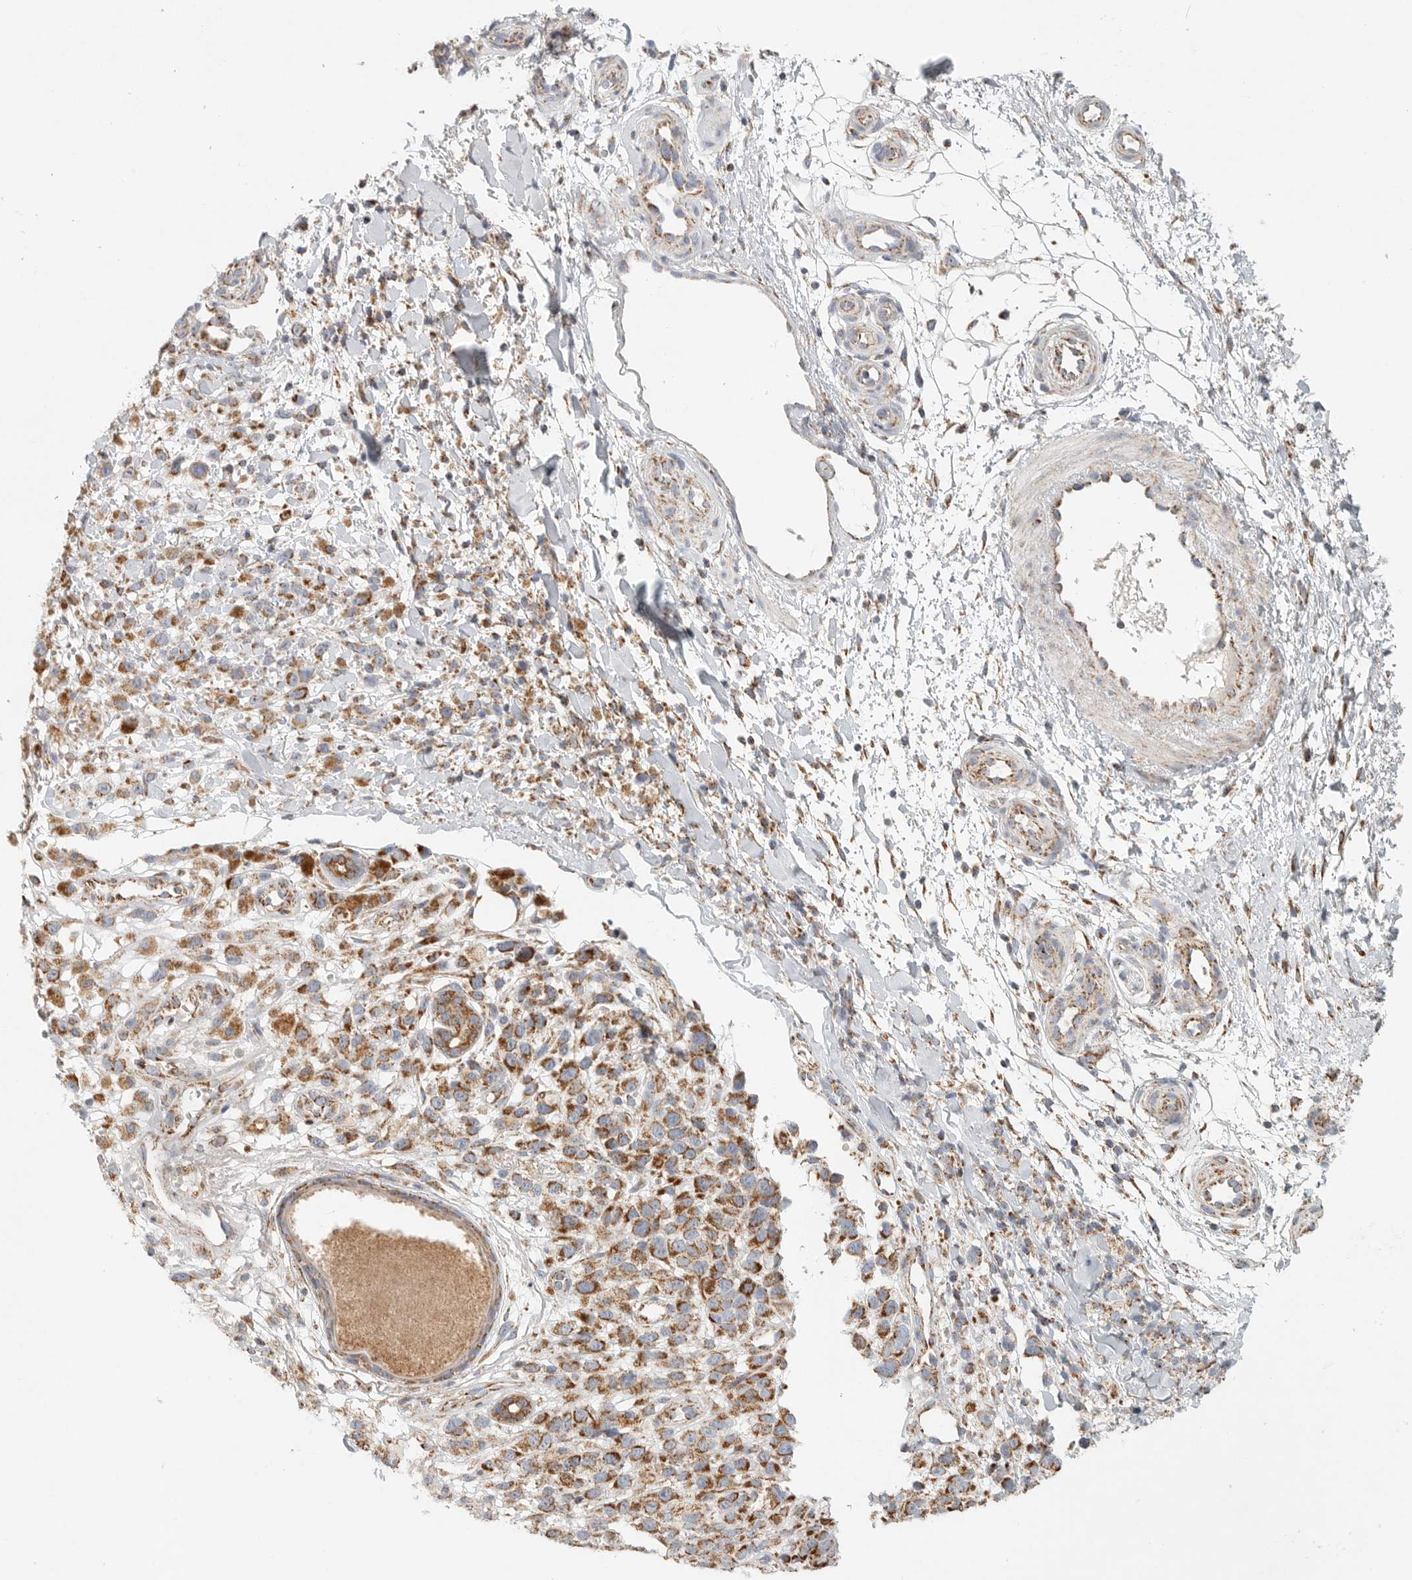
{"staining": {"intensity": "strong", "quantity": ">75%", "location": "cytoplasmic/membranous"}, "tissue": "melanoma", "cell_type": "Tumor cells", "image_type": "cancer", "snomed": [{"axis": "morphology", "description": "Malignant melanoma, Metastatic site"}, {"axis": "topography", "description": "Skin"}], "caption": "An image of human melanoma stained for a protein shows strong cytoplasmic/membranous brown staining in tumor cells. (DAB (3,3'-diaminobenzidine) IHC with brightfield microscopy, high magnification).", "gene": "SLC25A26", "patient": {"sex": "female", "age": 72}}